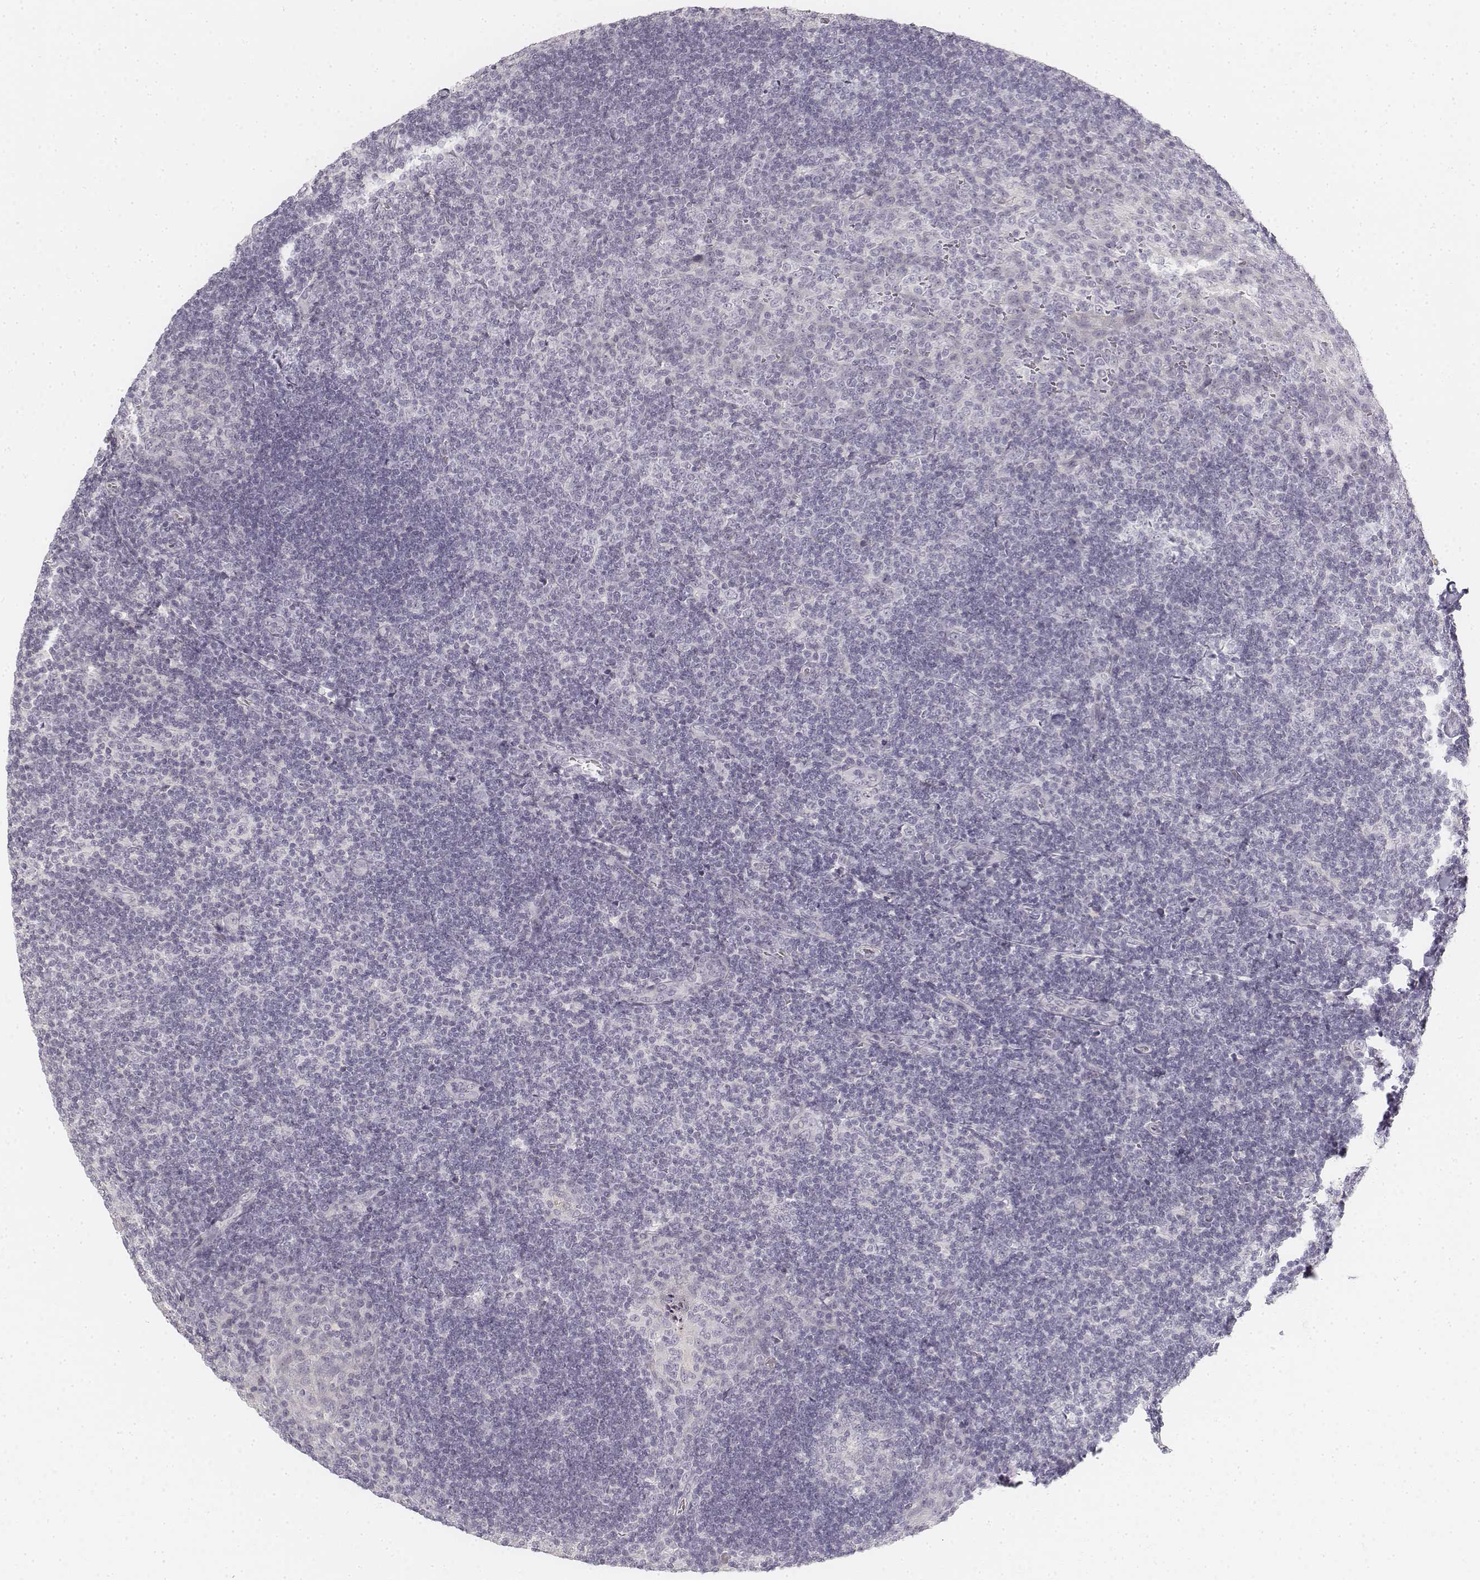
{"staining": {"intensity": "negative", "quantity": "none", "location": "none"}, "tissue": "tonsil", "cell_type": "Germinal center cells", "image_type": "normal", "snomed": [{"axis": "morphology", "description": "Normal tissue, NOS"}, {"axis": "topography", "description": "Tonsil"}], "caption": "DAB immunohistochemical staining of unremarkable human tonsil reveals no significant staining in germinal center cells. (Stains: DAB (3,3'-diaminobenzidine) immunohistochemistry with hematoxylin counter stain, Microscopy: brightfield microscopy at high magnification).", "gene": "DSG4", "patient": {"sex": "male", "age": 17}}